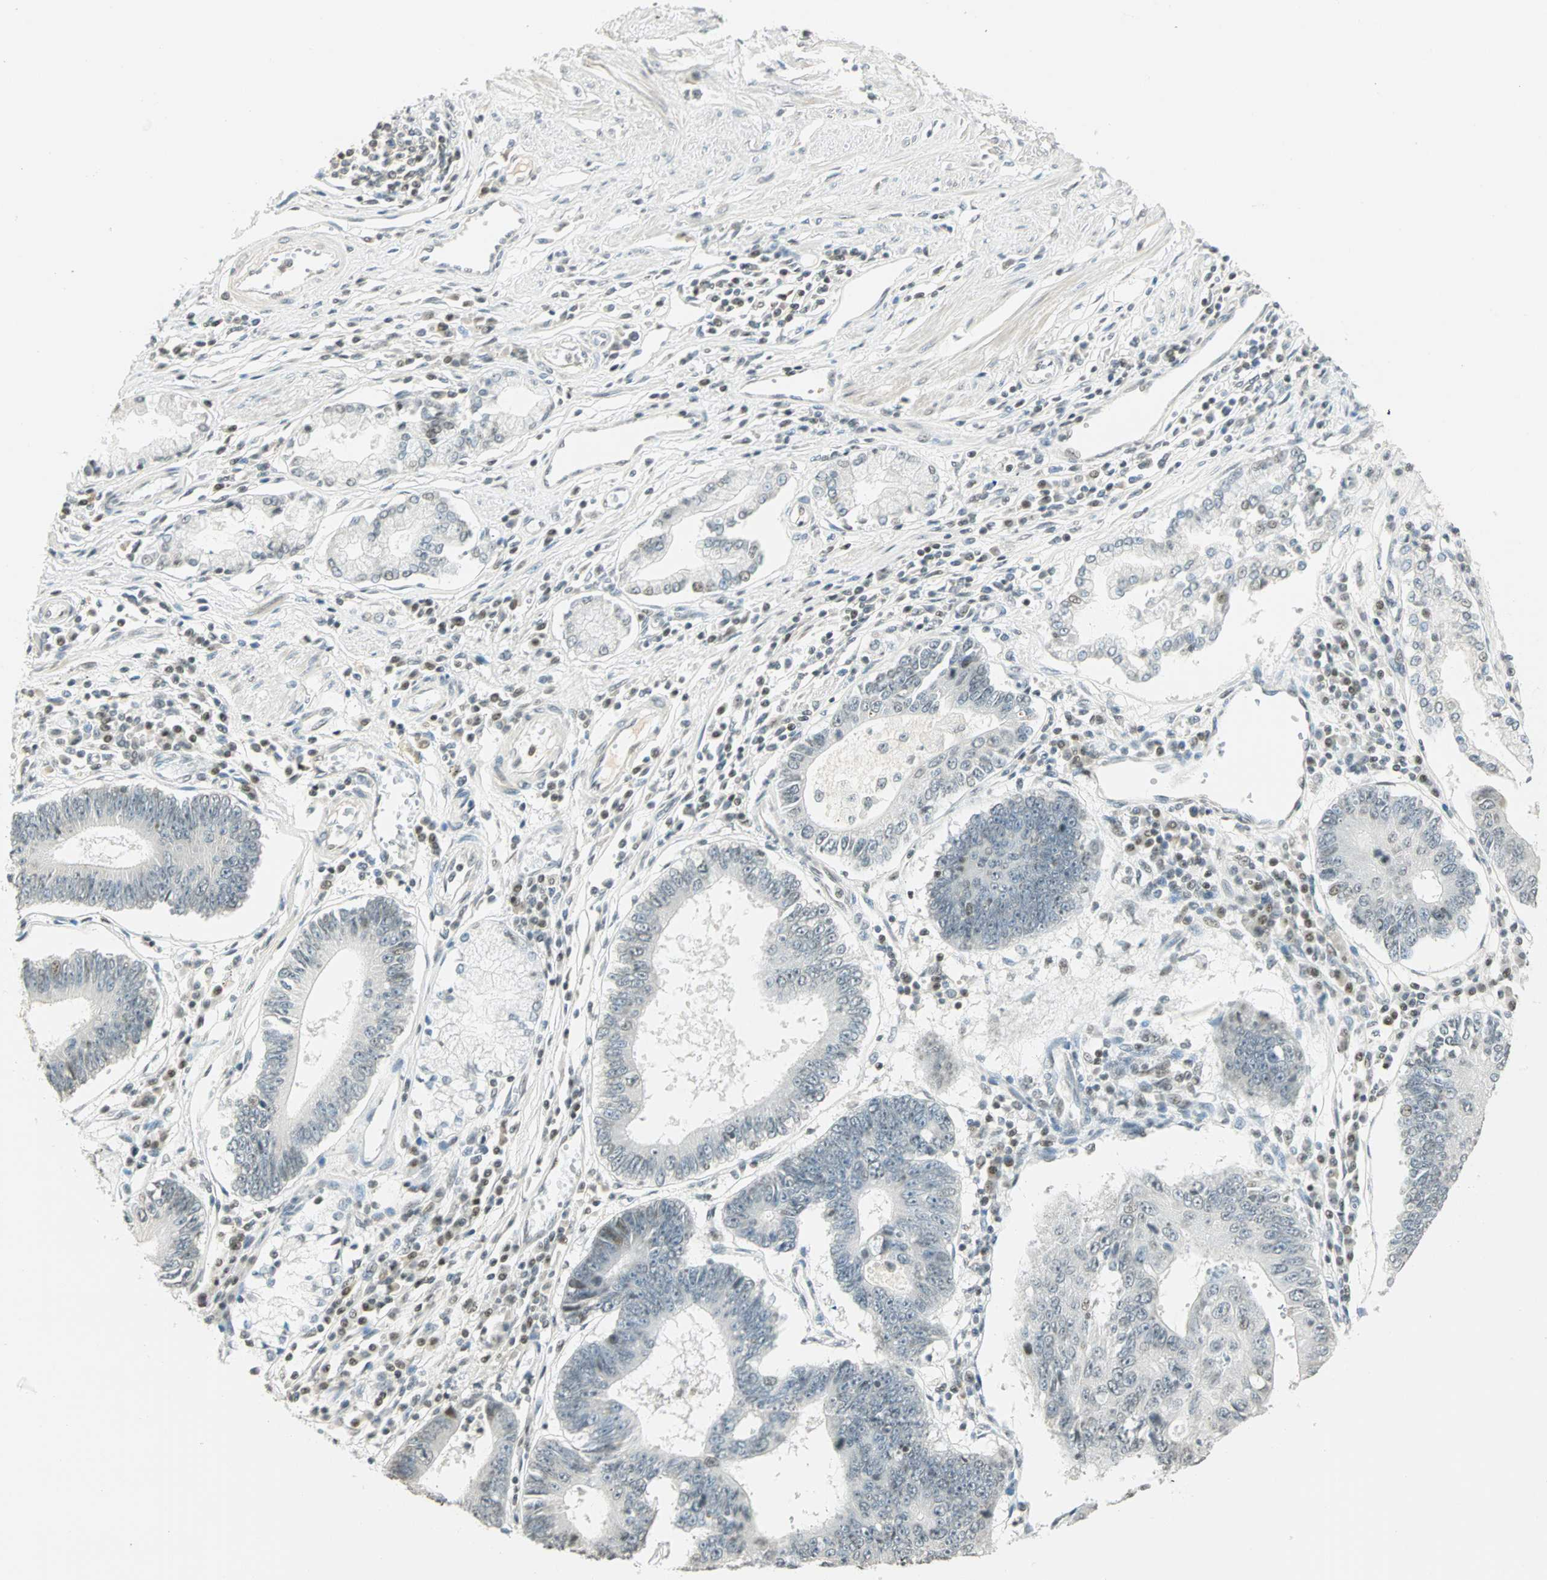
{"staining": {"intensity": "weak", "quantity": "<25%", "location": "nuclear"}, "tissue": "stomach cancer", "cell_type": "Tumor cells", "image_type": "cancer", "snomed": [{"axis": "morphology", "description": "Adenocarcinoma, NOS"}, {"axis": "topography", "description": "Stomach"}], "caption": "High power microscopy image of an immunohistochemistry image of adenocarcinoma (stomach), revealing no significant positivity in tumor cells.", "gene": "SMAD3", "patient": {"sex": "male", "age": 59}}